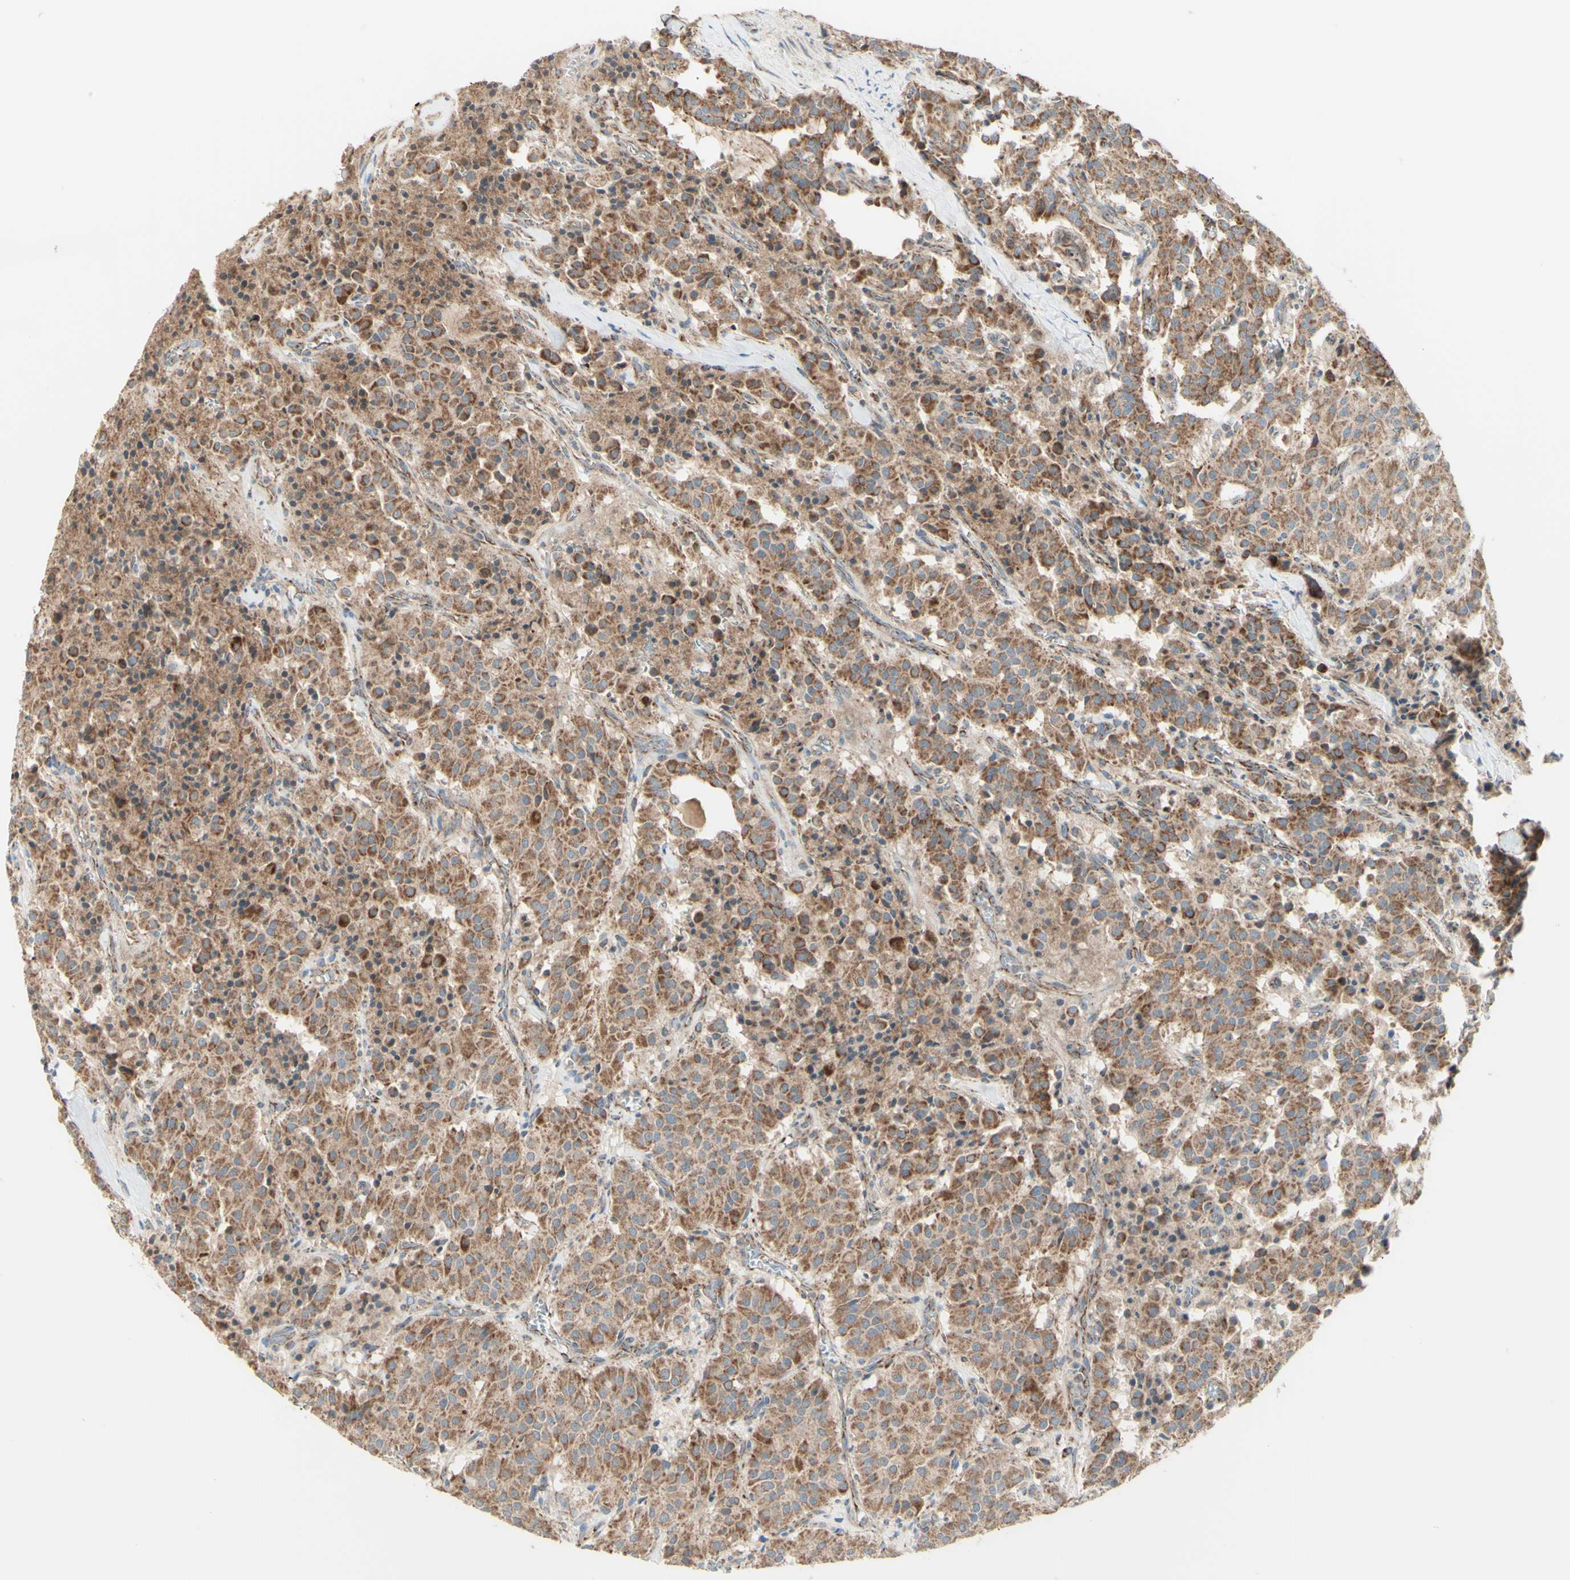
{"staining": {"intensity": "moderate", "quantity": ">75%", "location": "cytoplasmic/membranous"}, "tissue": "carcinoid", "cell_type": "Tumor cells", "image_type": "cancer", "snomed": [{"axis": "morphology", "description": "Carcinoid, malignant, NOS"}, {"axis": "topography", "description": "Lung"}], "caption": "Moderate cytoplasmic/membranous protein expression is appreciated in about >75% of tumor cells in carcinoid.", "gene": "ARMC10", "patient": {"sex": "male", "age": 30}}